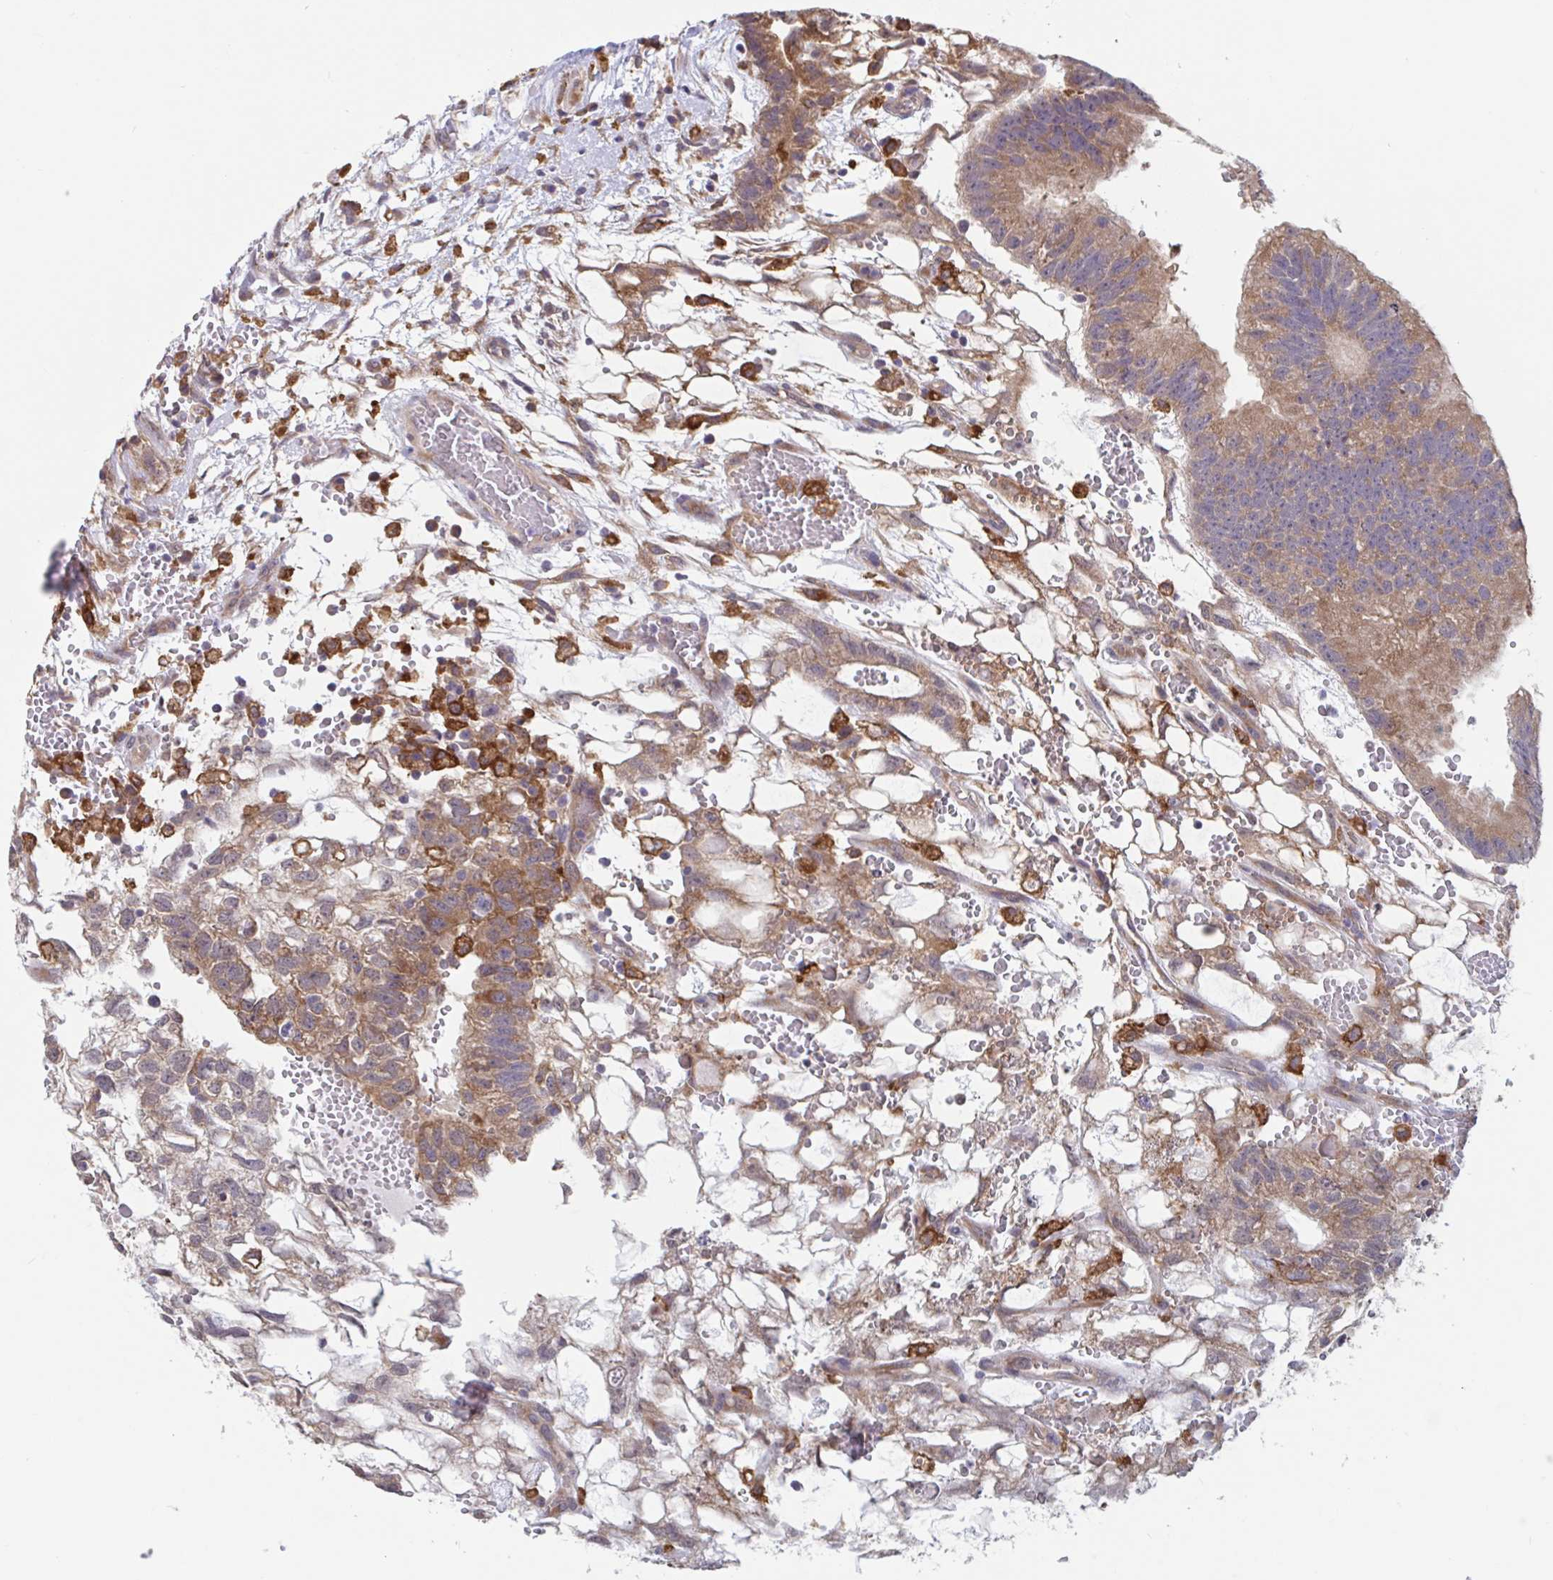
{"staining": {"intensity": "moderate", "quantity": ">75%", "location": "cytoplasmic/membranous"}, "tissue": "testis cancer", "cell_type": "Tumor cells", "image_type": "cancer", "snomed": [{"axis": "morphology", "description": "Normal tissue, NOS"}, {"axis": "morphology", "description": "Carcinoma, Embryonal, NOS"}, {"axis": "topography", "description": "Testis"}], "caption": "Immunohistochemical staining of testis cancer (embryonal carcinoma) displays moderate cytoplasmic/membranous protein positivity in approximately >75% of tumor cells.", "gene": "SNX8", "patient": {"sex": "male", "age": 32}}